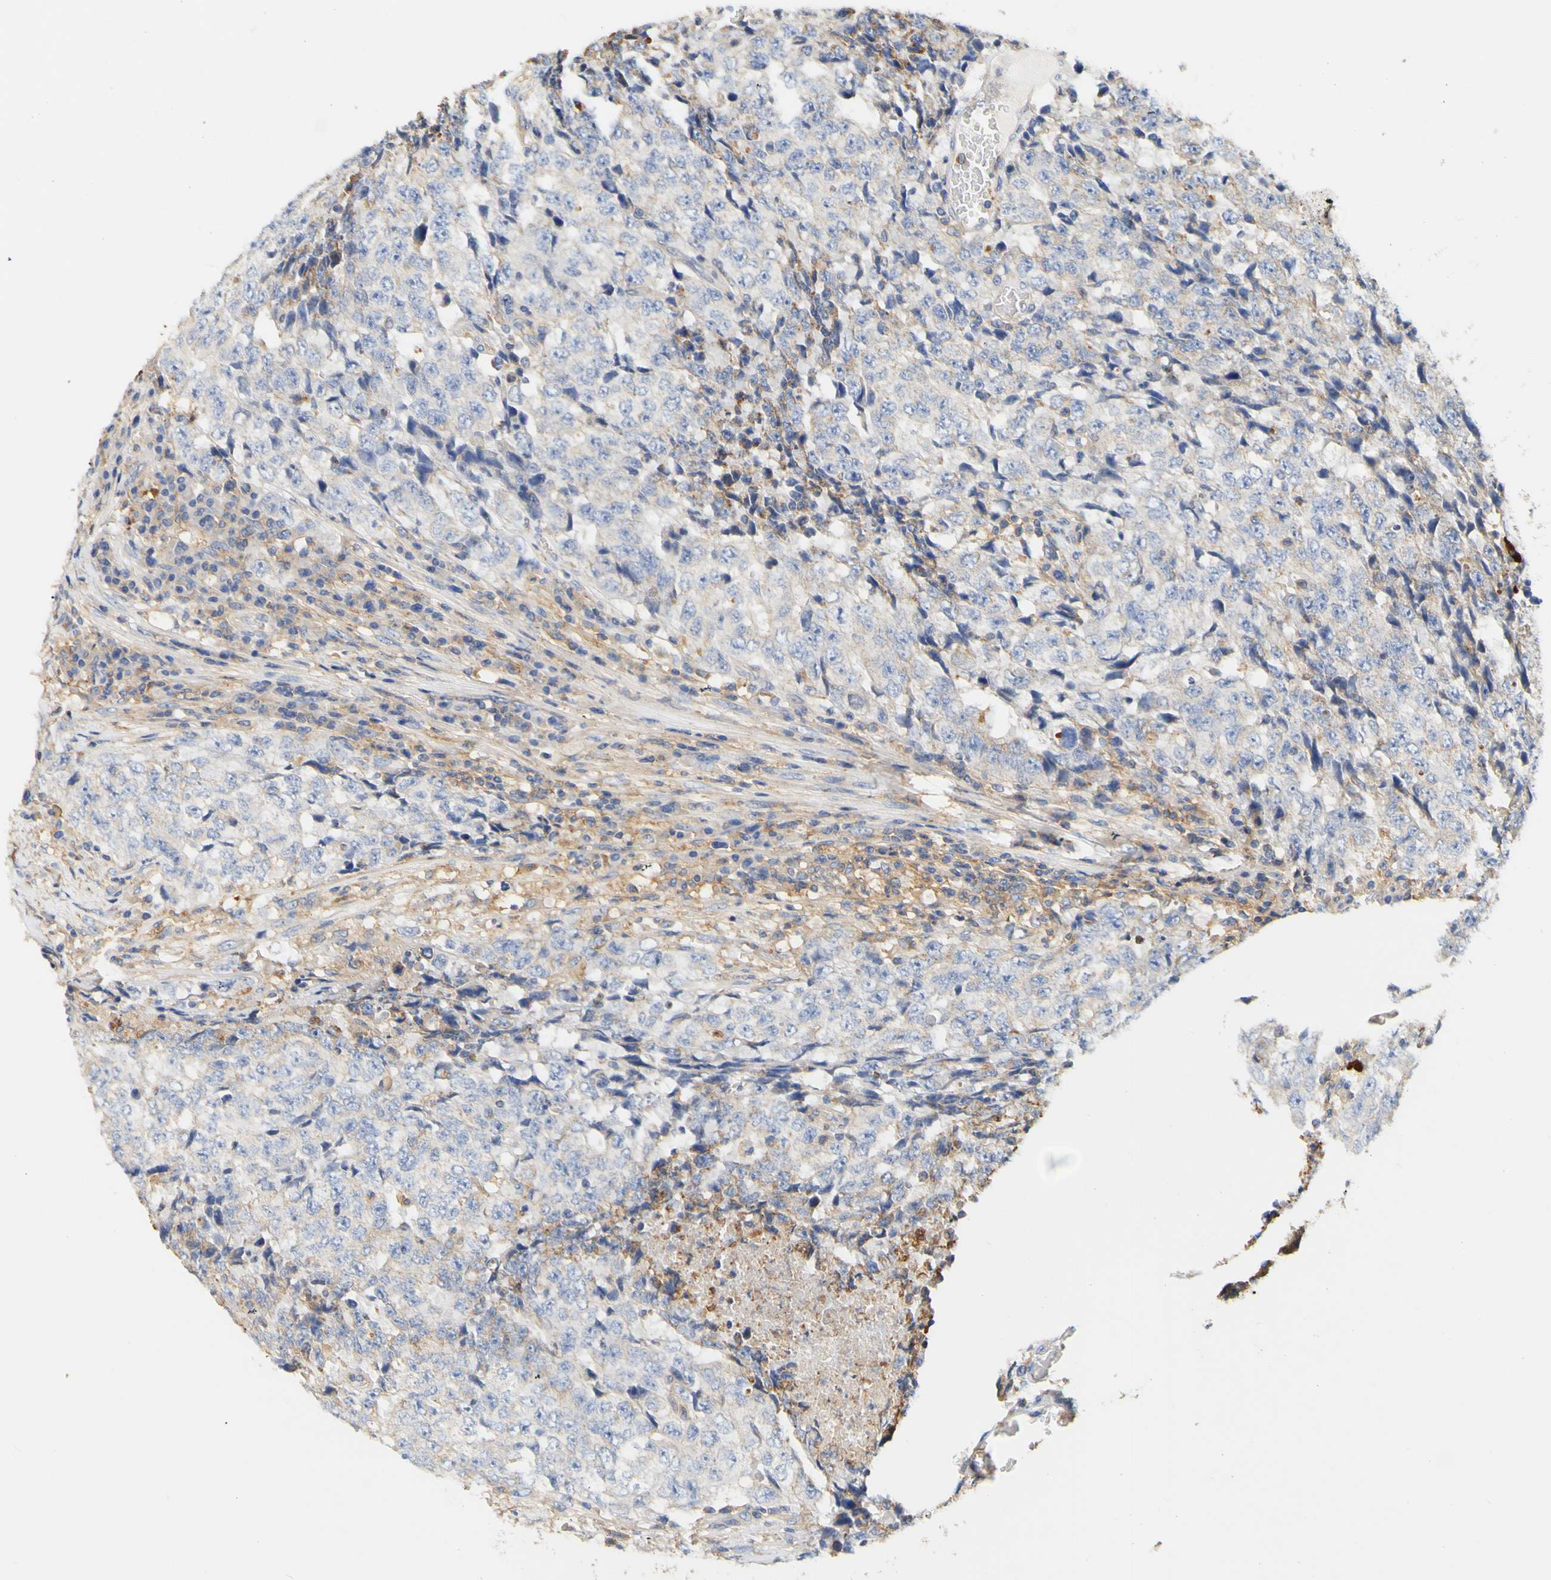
{"staining": {"intensity": "negative", "quantity": "none", "location": "none"}, "tissue": "testis cancer", "cell_type": "Tumor cells", "image_type": "cancer", "snomed": [{"axis": "morphology", "description": "Necrosis, NOS"}, {"axis": "morphology", "description": "Carcinoma, Embryonal, NOS"}, {"axis": "topography", "description": "Testis"}], "caption": "Micrograph shows no significant protein positivity in tumor cells of testis cancer (embryonal carcinoma).", "gene": "PCDH7", "patient": {"sex": "male", "age": 19}}